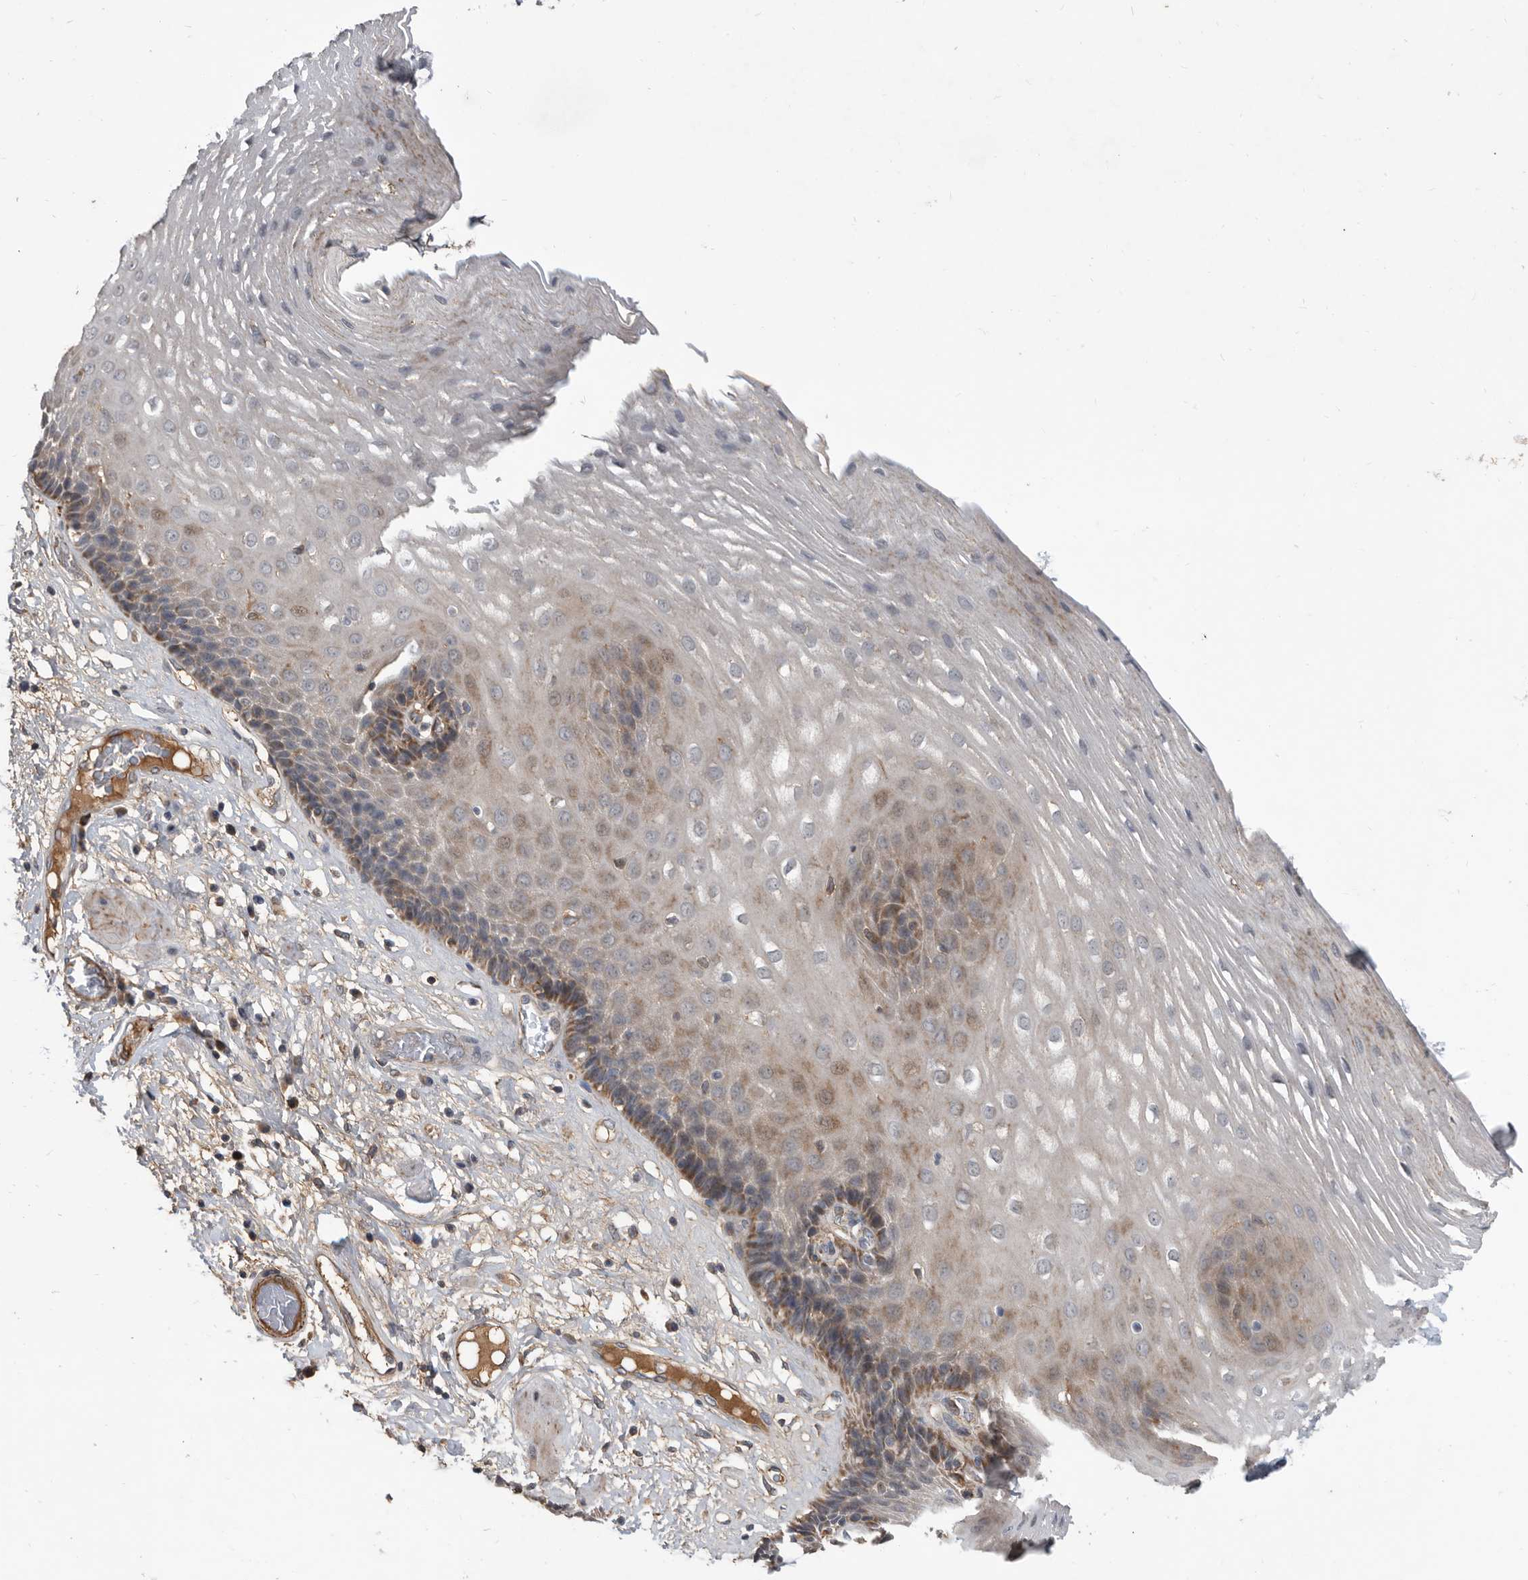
{"staining": {"intensity": "moderate", "quantity": "<25%", "location": "cytoplasmic/membranous"}, "tissue": "esophagus", "cell_type": "Squamous epithelial cells", "image_type": "normal", "snomed": [{"axis": "morphology", "description": "Normal tissue, NOS"}, {"axis": "morphology", "description": "Adenocarcinoma, NOS"}, {"axis": "topography", "description": "Esophagus"}], "caption": "Benign esophagus displays moderate cytoplasmic/membranous staining in about <25% of squamous epithelial cells, visualized by immunohistochemistry. (Brightfield microscopy of DAB IHC at high magnification).", "gene": "PI15", "patient": {"sex": "male", "age": 62}}